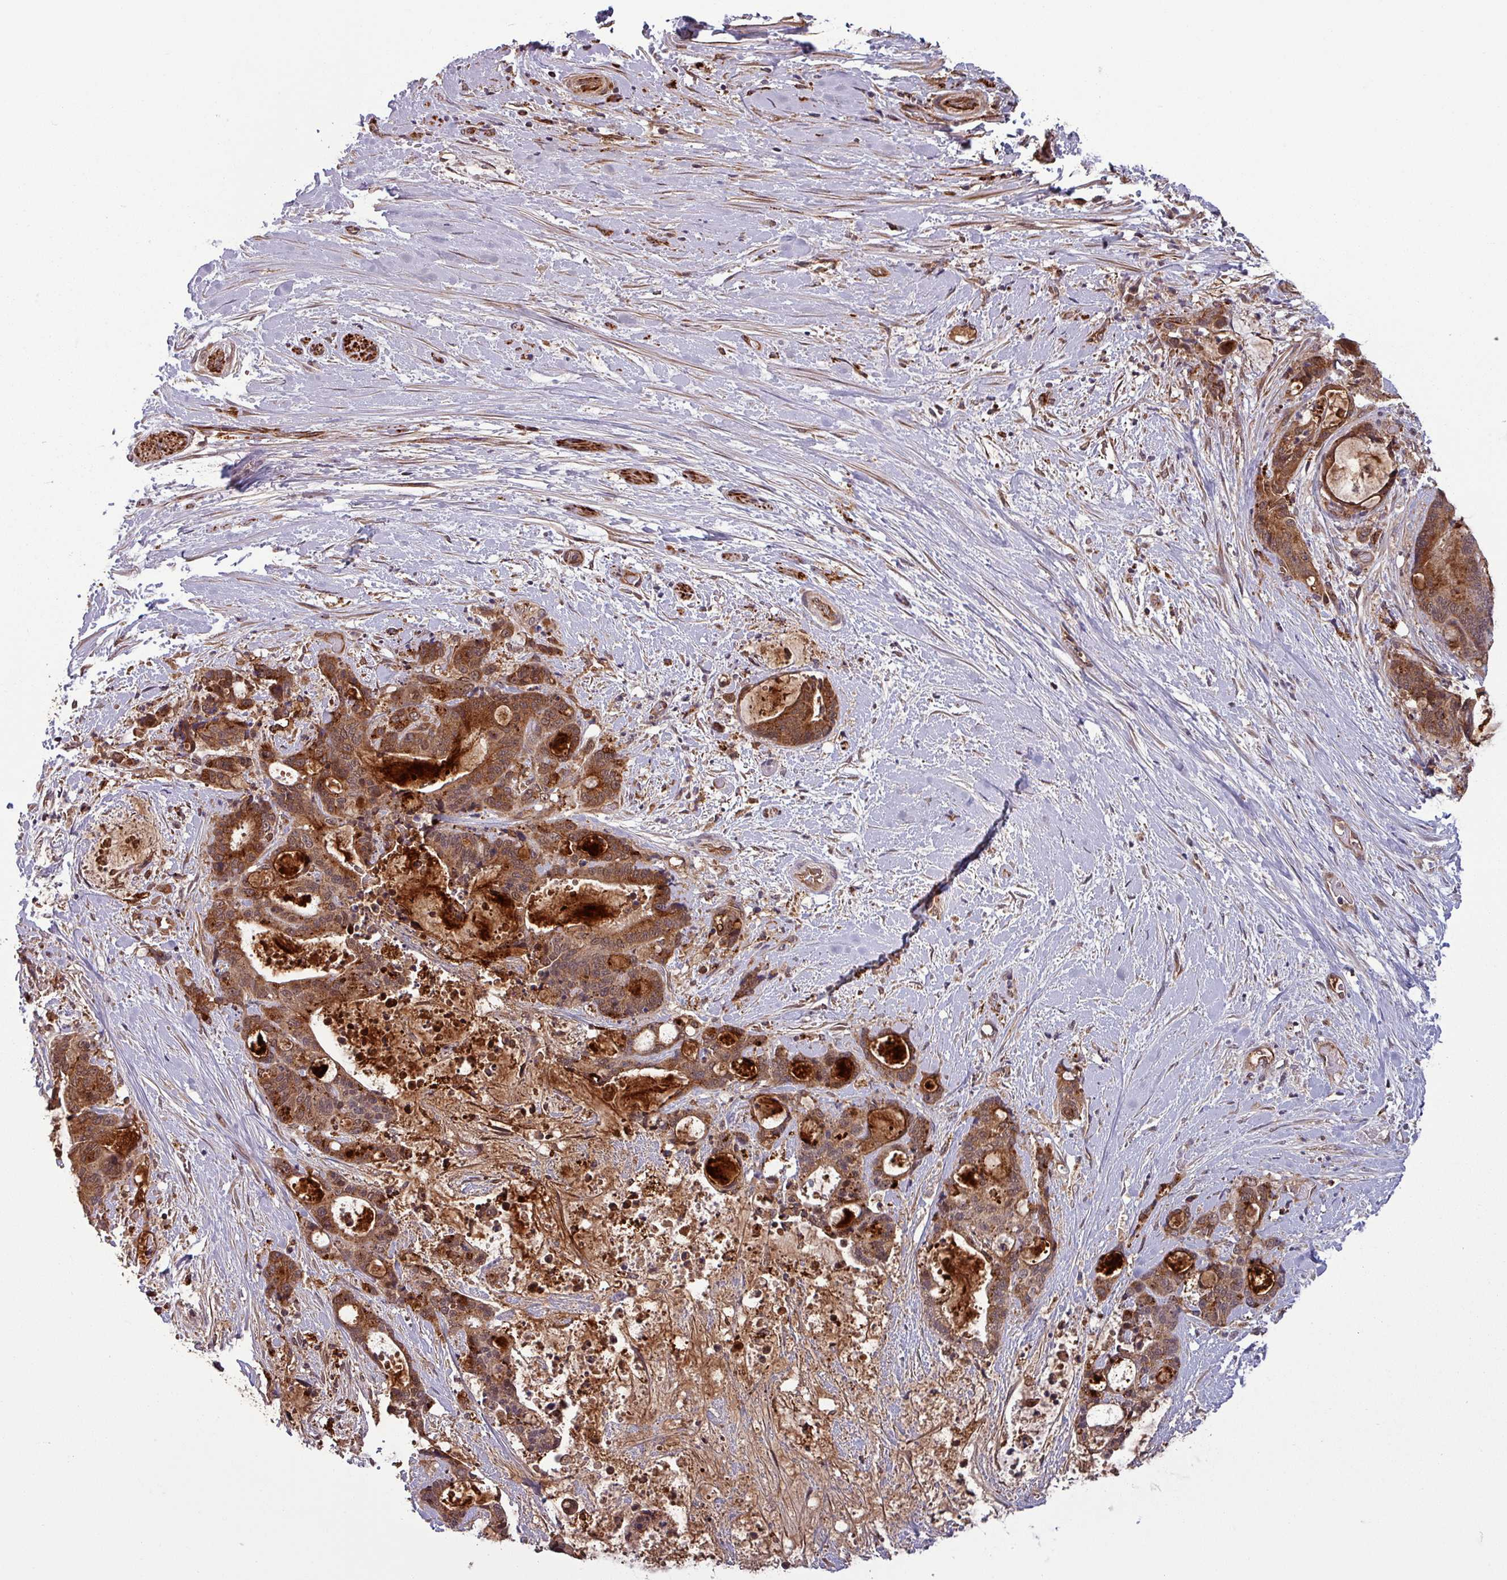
{"staining": {"intensity": "moderate", "quantity": ">75%", "location": "cytoplasmic/membranous,nuclear"}, "tissue": "liver cancer", "cell_type": "Tumor cells", "image_type": "cancer", "snomed": [{"axis": "morphology", "description": "Normal tissue, NOS"}, {"axis": "morphology", "description": "Cholangiocarcinoma"}, {"axis": "topography", "description": "Liver"}, {"axis": "topography", "description": "Peripheral nerve tissue"}], "caption": "Cholangiocarcinoma (liver) stained with a protein marker displays moderate staining in tumor cells.", "gene": "PUS1", "patient": {"sex": "female", "age": 73}}